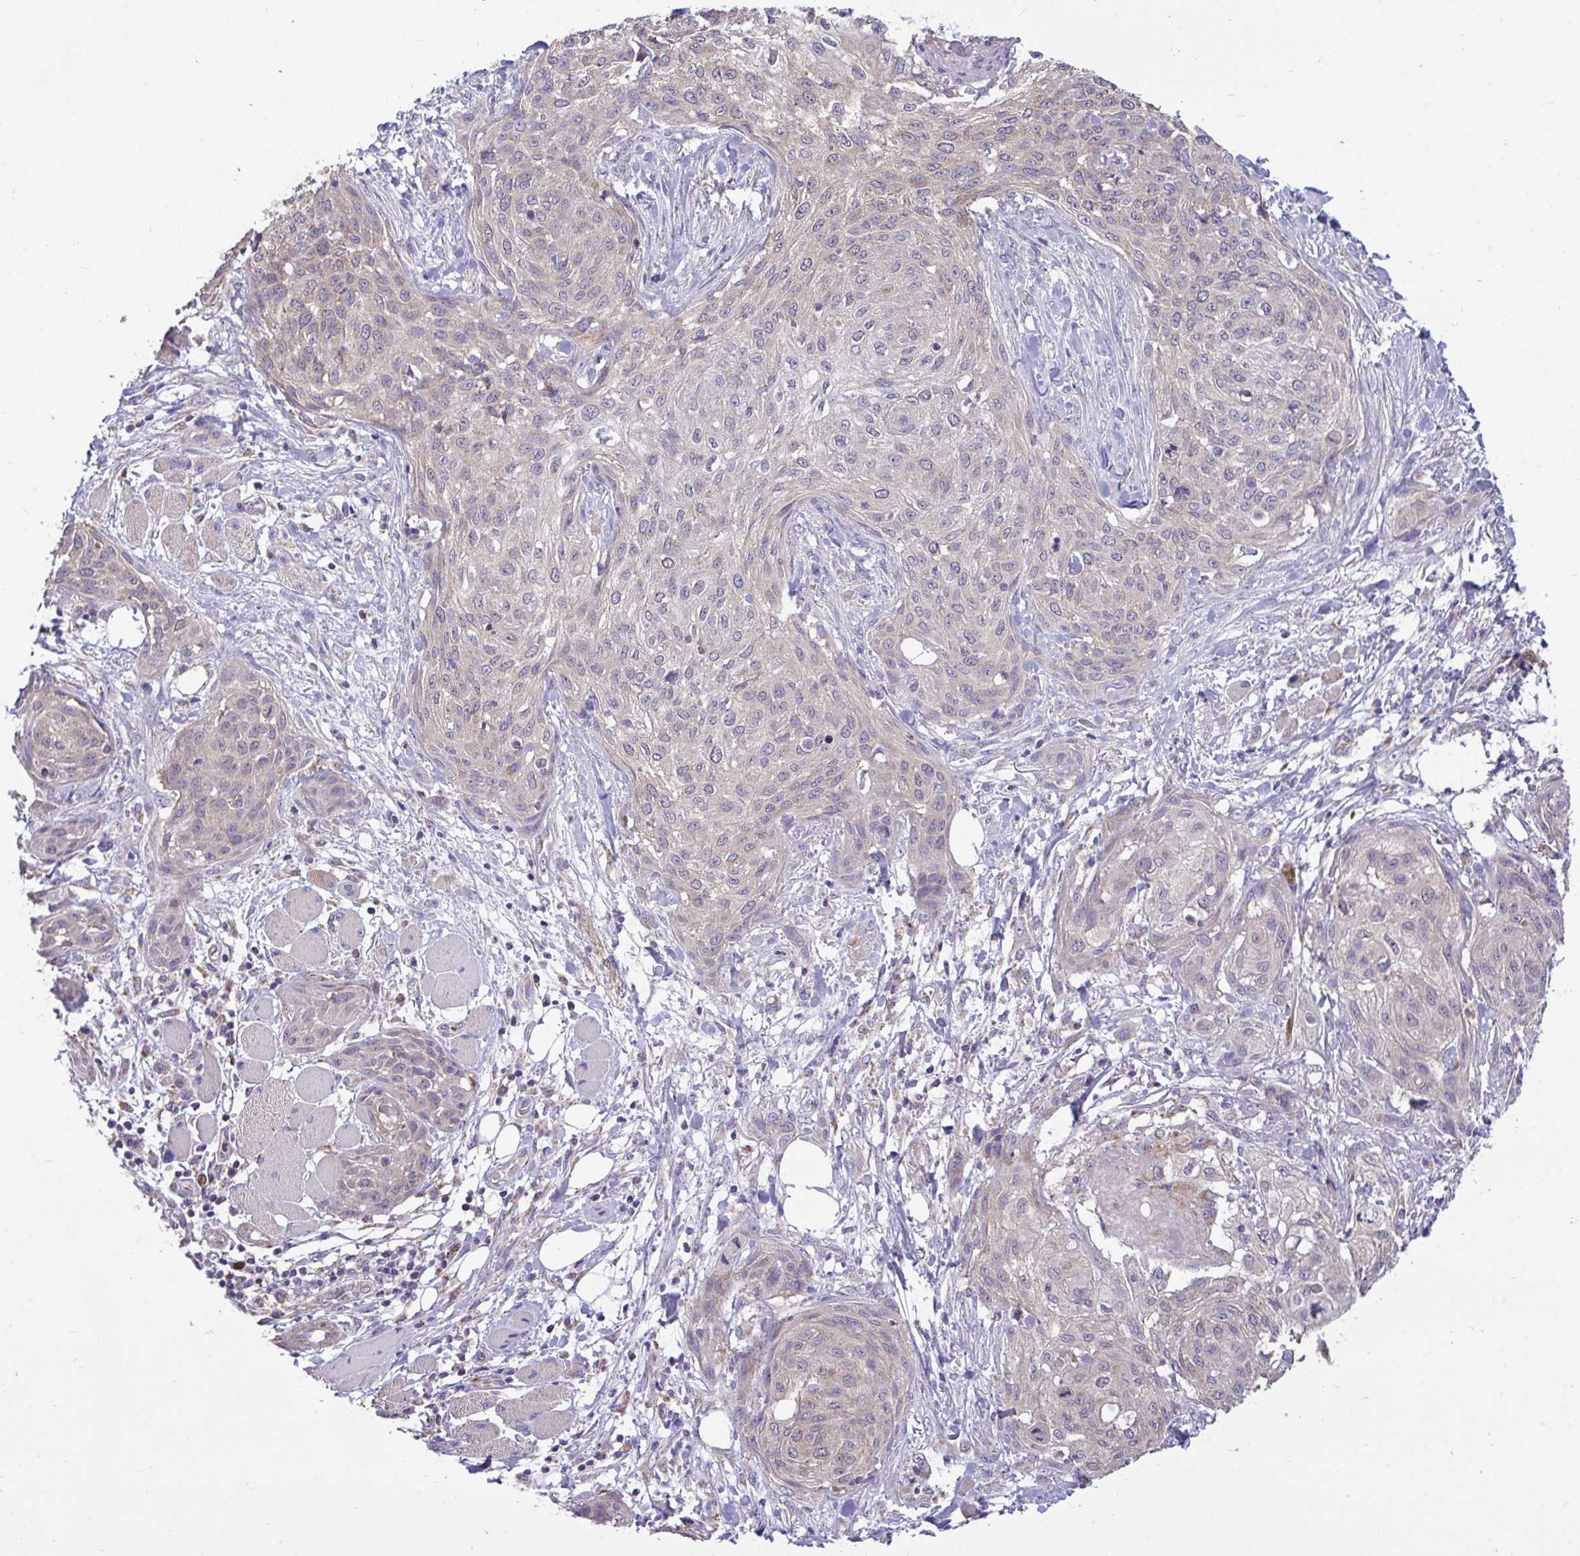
{"staining": {"intensity": "negative", "quantity": "none", "location": "none"}, "tissue": "skin cancer", "cell_type": "Tumor cells", "image_type": "cancer", "snomed": [{"axis": "morphology", "description": "Squamous cell carcinoma, NOS"}, {"axis": "topography", "description": "Skin"}], "caption": "The image demonstrates no significant expression in tumor cells of skin cancer (squamous cell carcinoma).", "gene": "SARS2", "patient": {"sex": "female", "age": 87}}